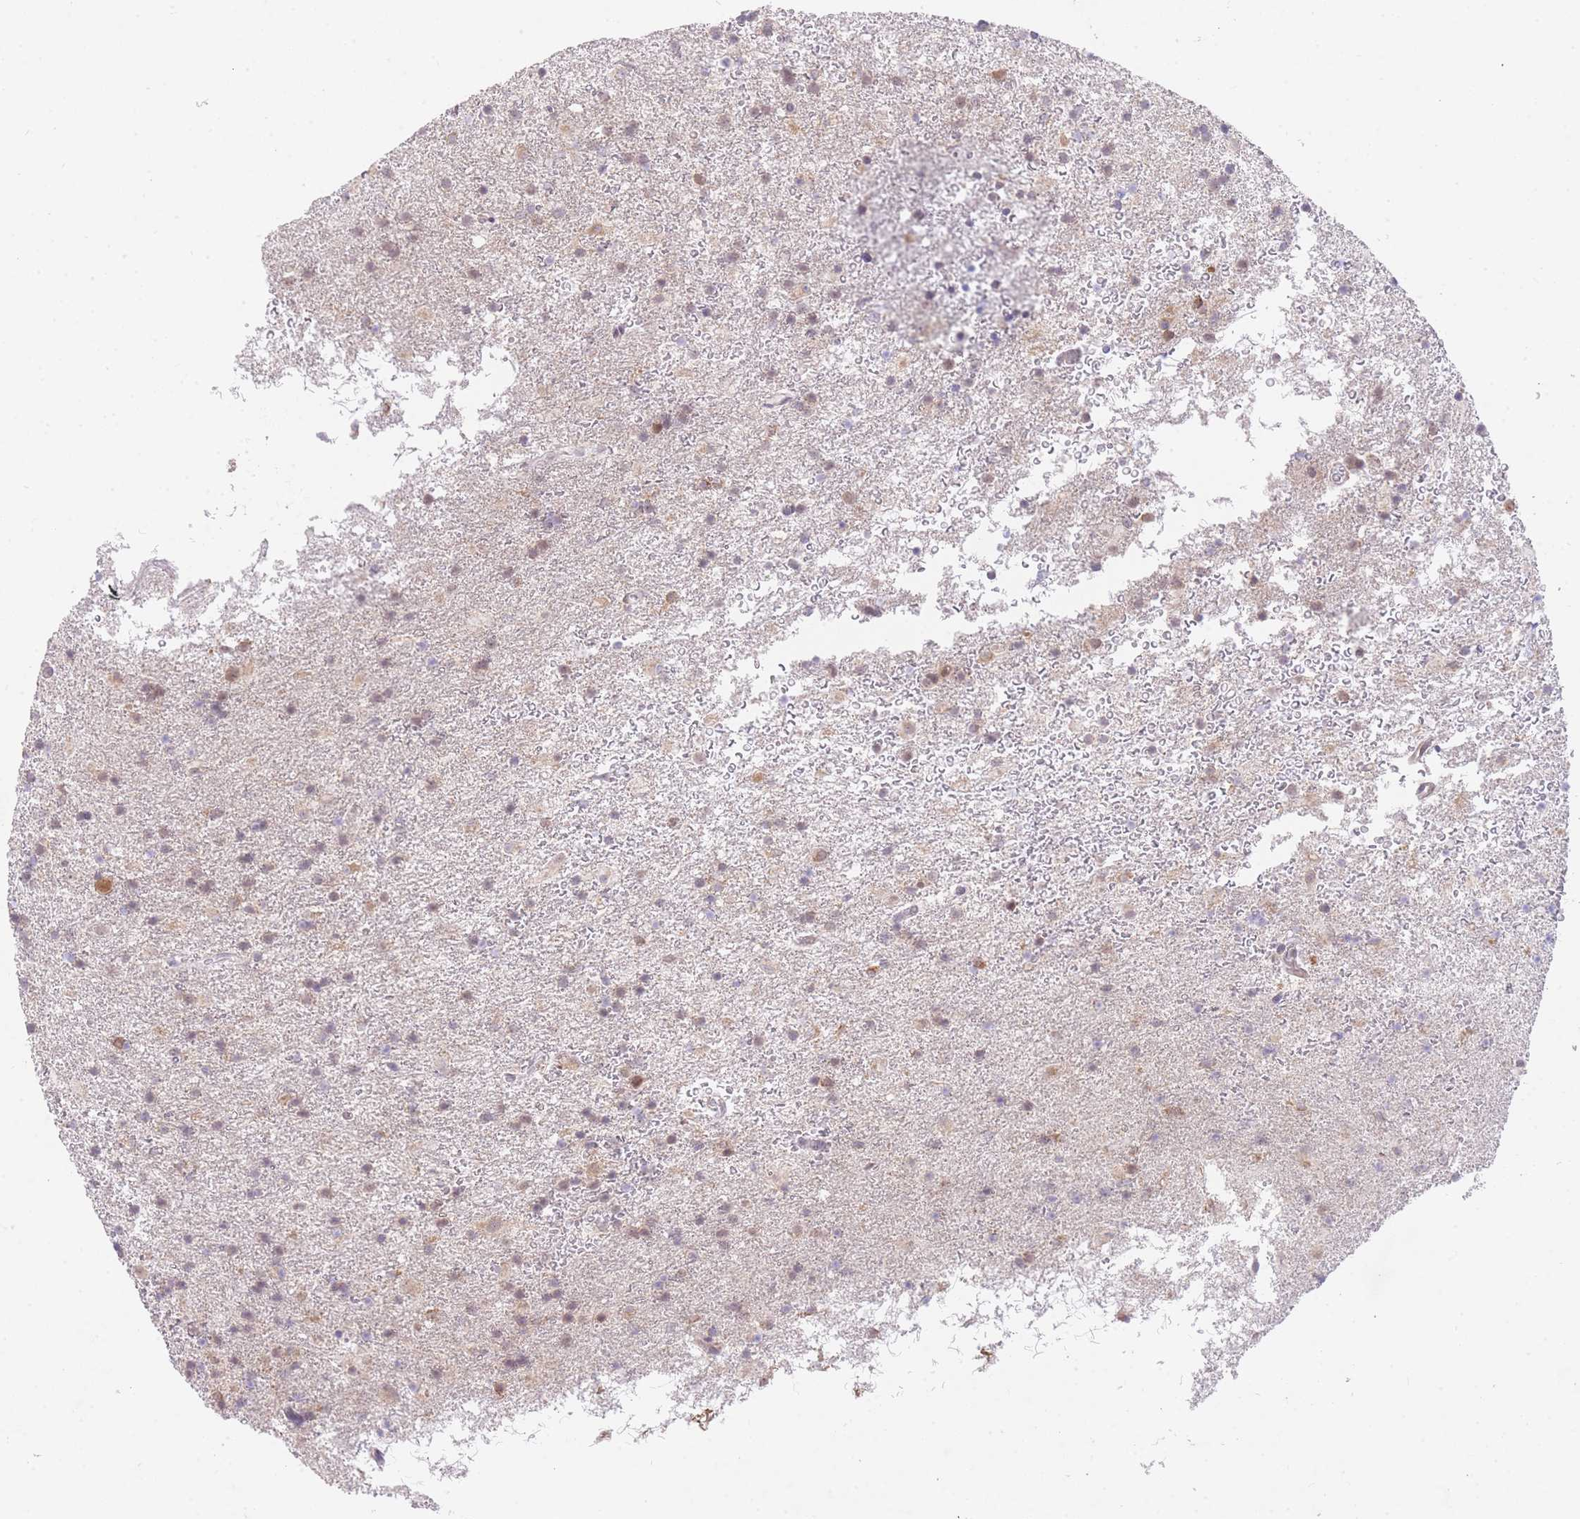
{"staining": {"intensity": "weak", "quantity": ">75%", "location": "nuclear"}, "tissue": "glioma", "cell_type": "Tumor cells", "image_type": "cancer", "snomed": [{"axis": "morphology", "description": "Glioma, malignant, Low grade"}, {"axis": "topography", "description": "Brain"}], "caption": "Brown immunohistochemical staining in human malignant glioma (low-grade) demonstrates weak nuclear staining in approximately >75% of tumor cells.", "gene": "SLC25A33", "patient": {"sex": "male", "age": 65}}